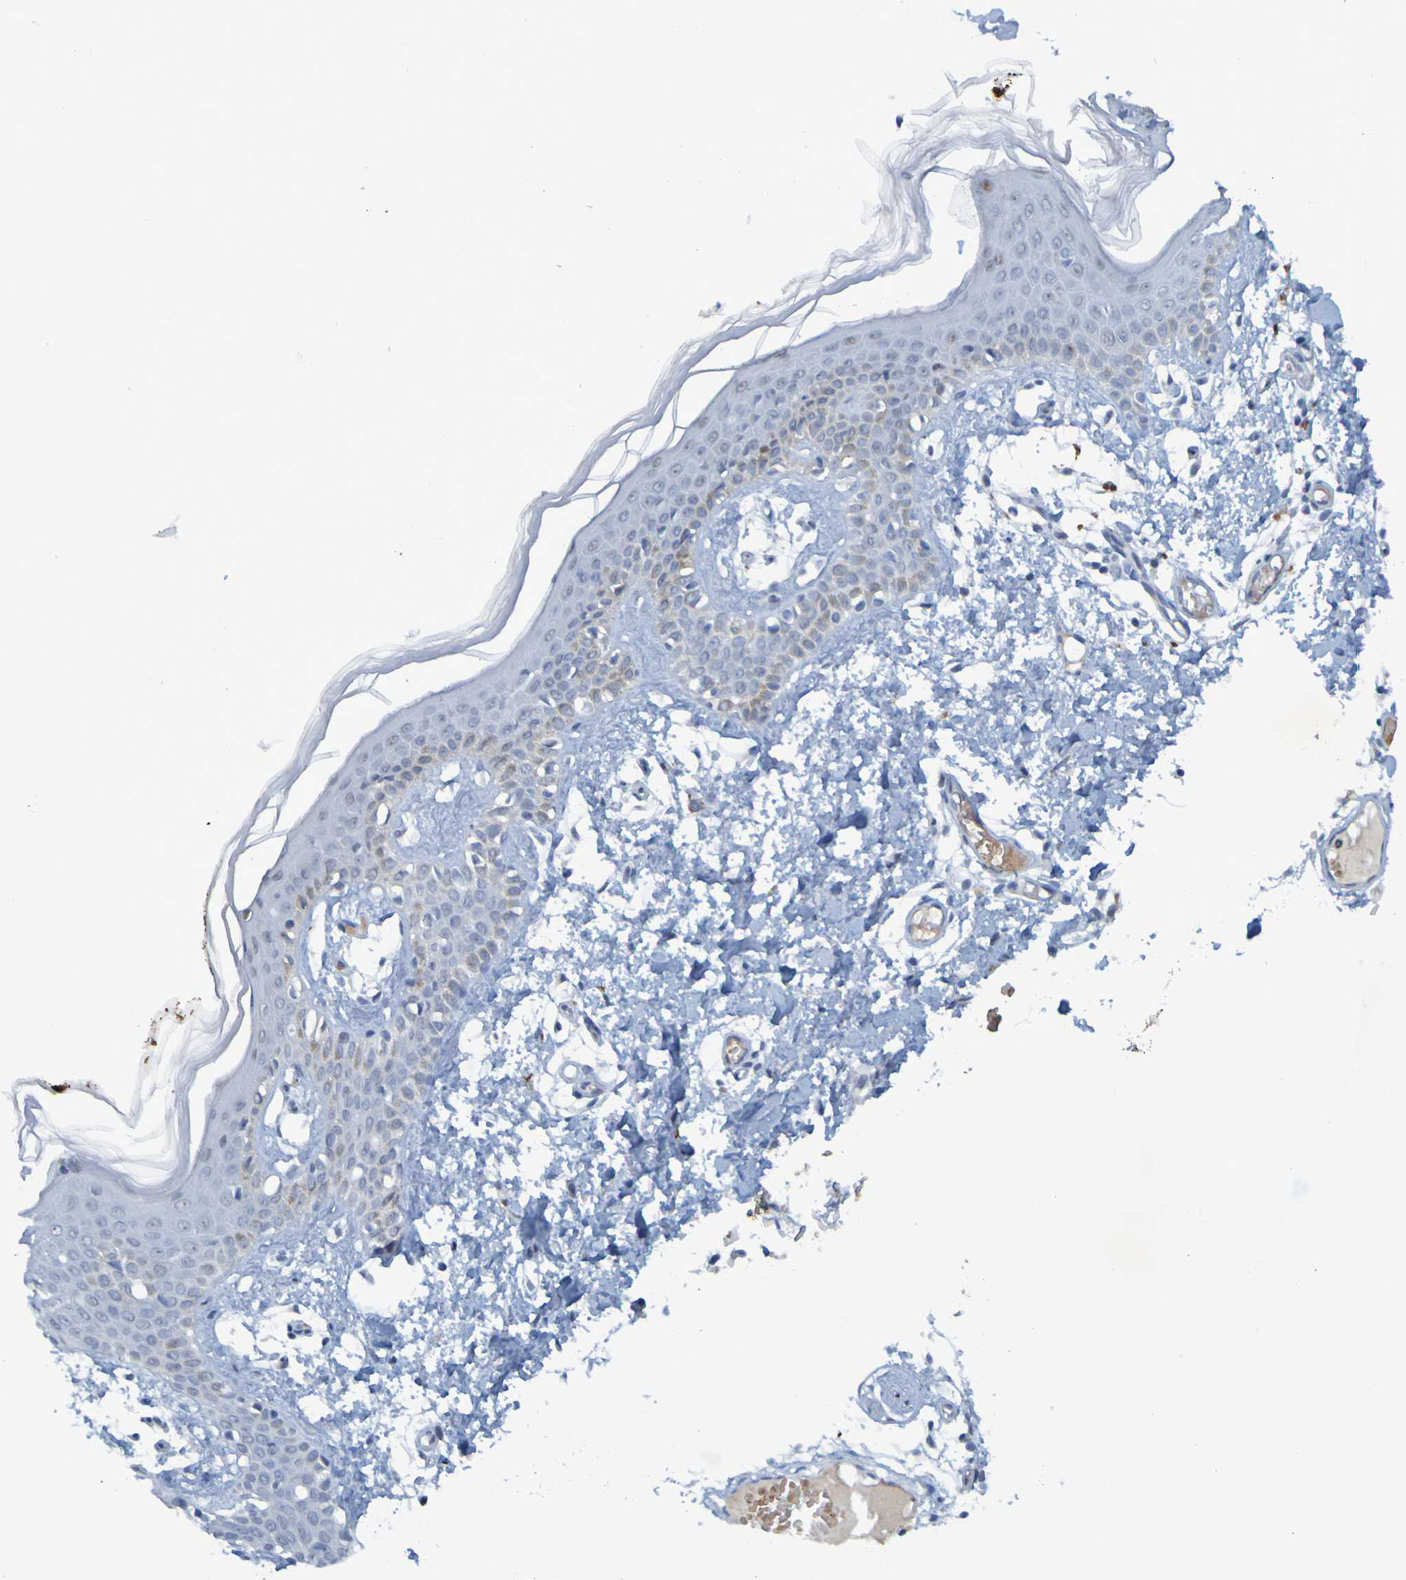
{"staining": {"intensity": "negative", "quantity": "none", "location": "none"}, "tissue": "skin", "cell_type": "Fibroblasts", "image_type": "normal", "snomed": [{"axis": "morphology", "description": "Normal tissue, NOS"}, {"axis": "topography", "description": "Skin"}], "caption": "IHC of benign human skin exhibits no staining in fibroblasts.", "gene": "USP36", "patient": {"sex": "male", "age": 53}}